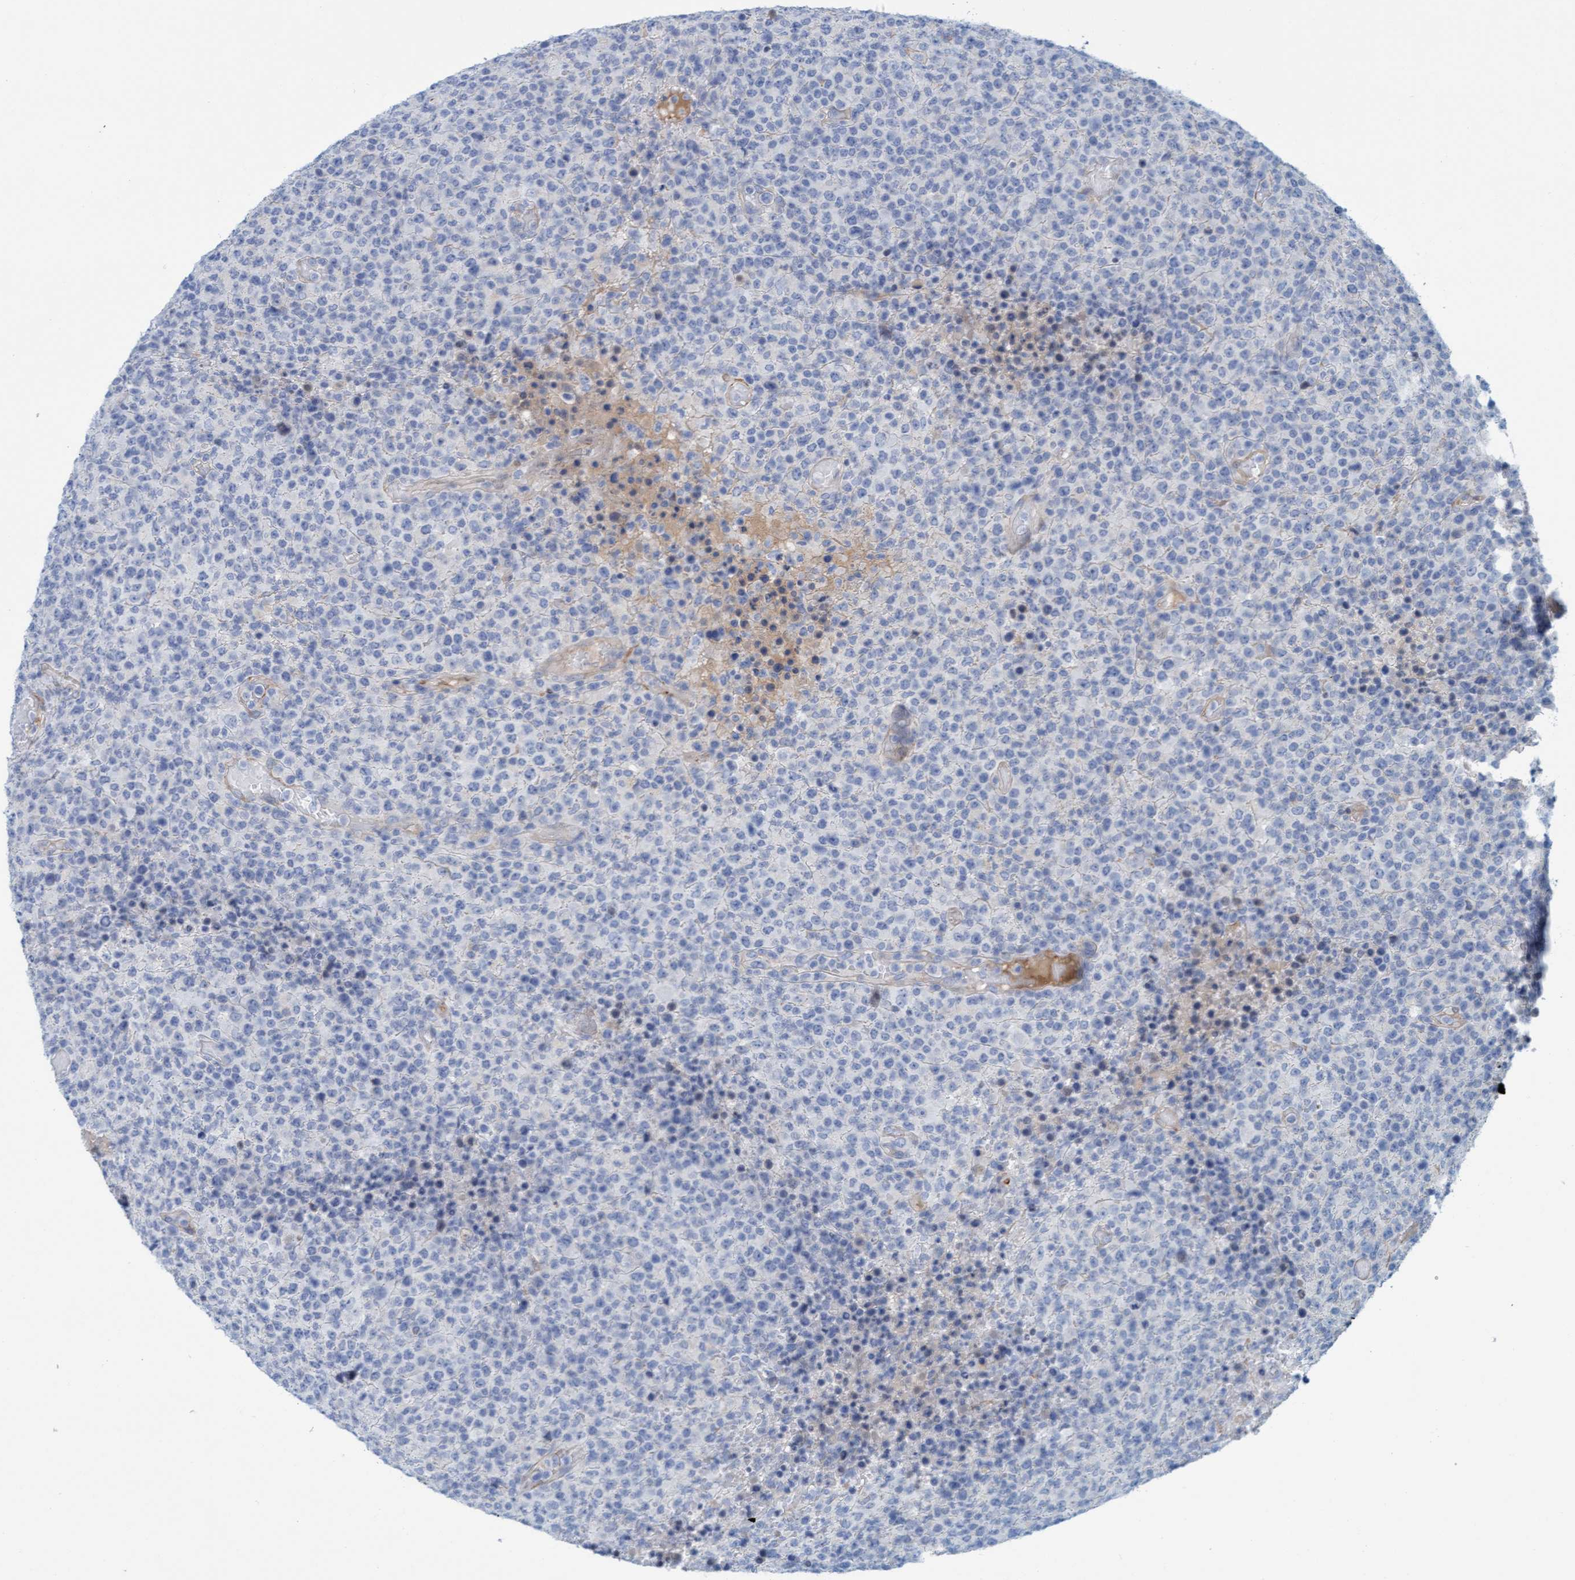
{"staining": {"intensity": "negative", "quantity": "none", "location": "none"}, "tissue": "lymphoma", "cell_type": "Tumor cells", "image_type": "cancer", "snomed": [{"axis": "morphology", "description": "Malignant lymphoma, non-Hodgkin's type, High grade"}, {"axis": "topography", "description": "Lymph node"}], "caption": "The histopathology image demonstrates no staining of tumor cells in lymphoma.", "gene": "MTFR1", "patient": {"sex": "male", "age": 13}}